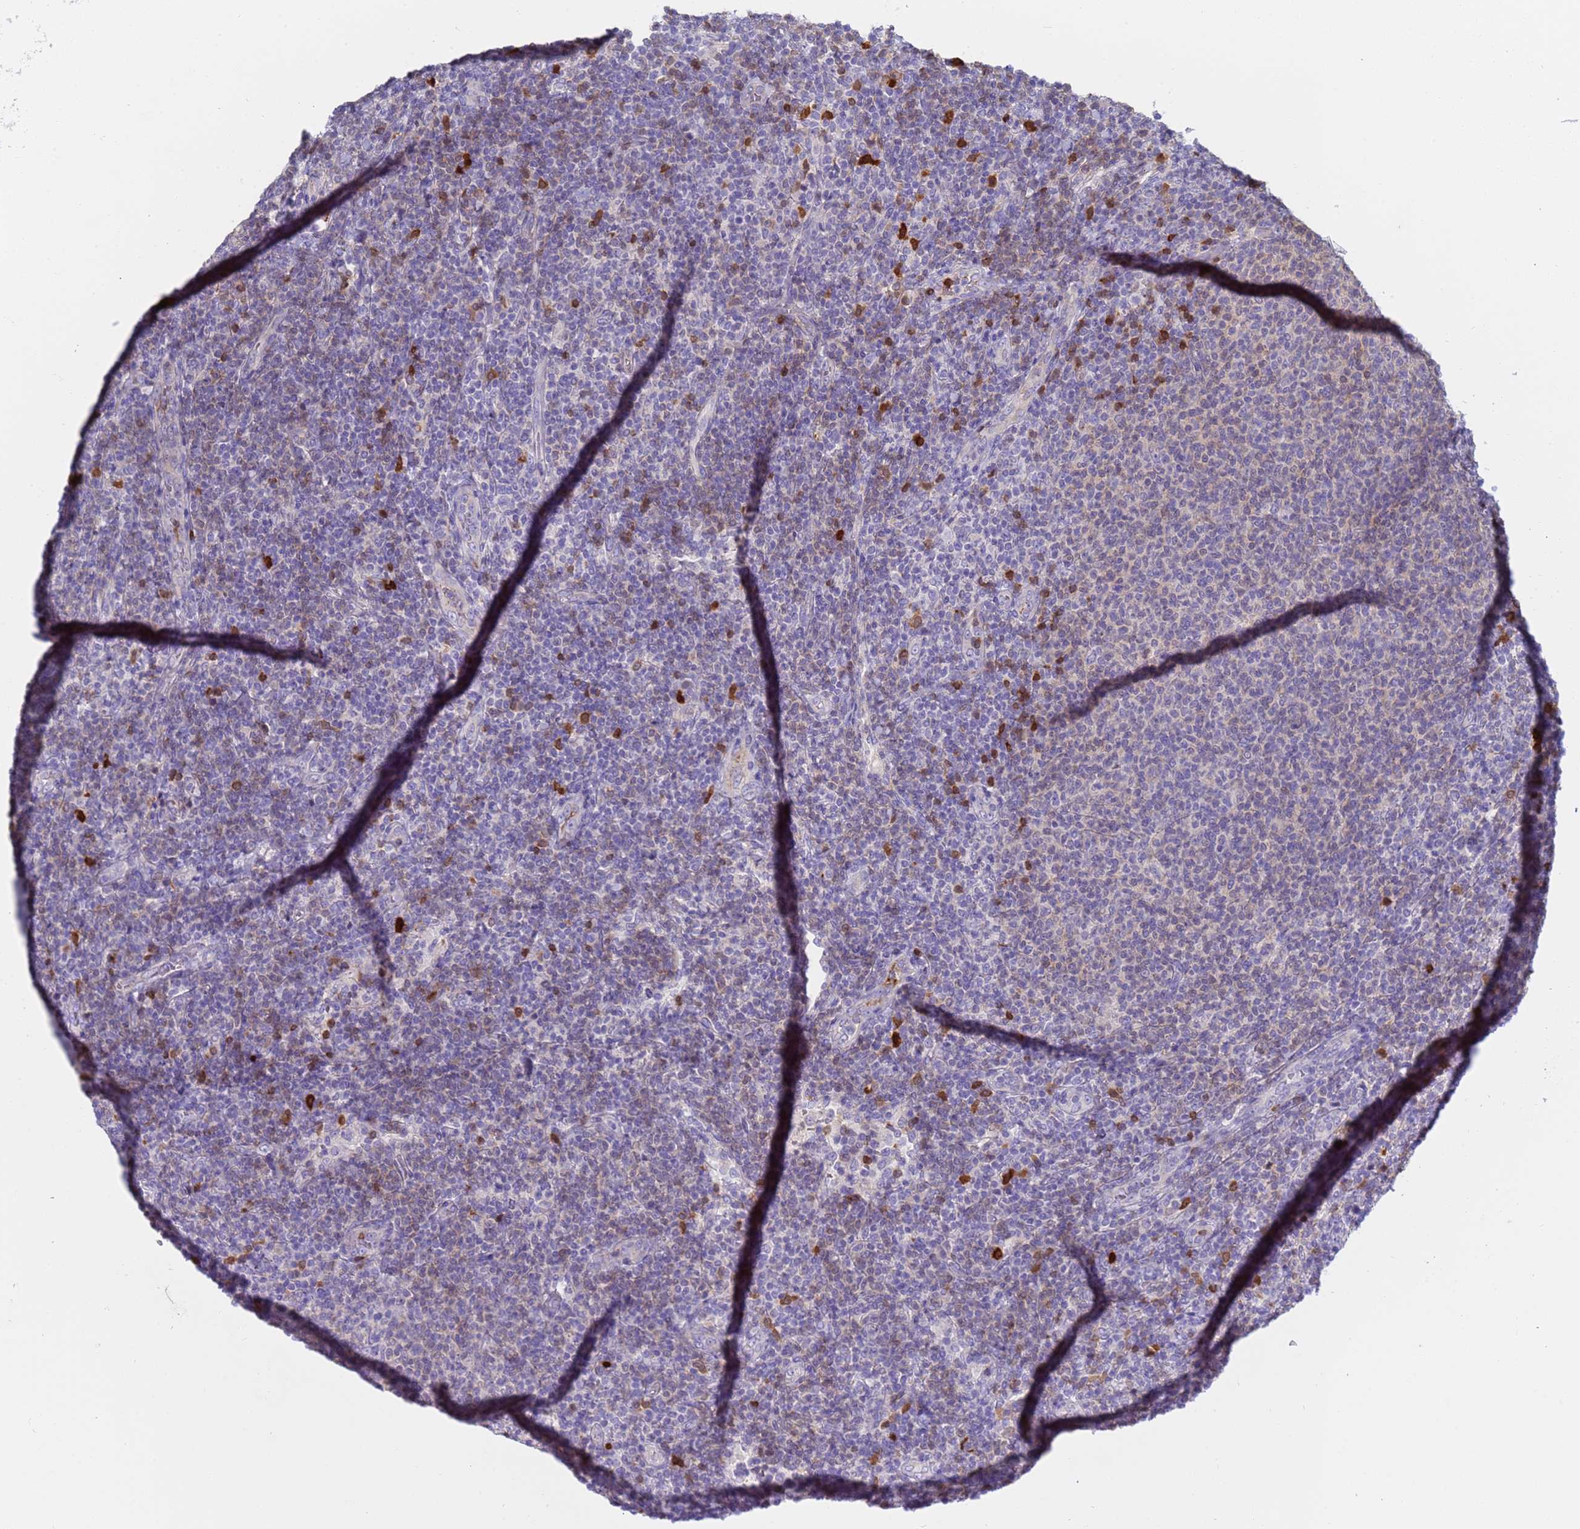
{"staining": {"intensity": "negative", "quantity": "none", "location": "none"}, "tissue": "lymphoma", "cell_type": "Tumor cells", "image_type": "cancer", "snomed": [{"axis": "morphology", "description": "Malignant lymphoma, non-Hodgkin's type, Low grade"}, {"axis": "topography", "description": "Lymph node"}], "caption": "Tumor cells show no significant positivity in low-grade malignant lymphoma, non-Hodgkin's type.", "gene": "C4orf46", "patient": {"sex": "male", "age": 66}}